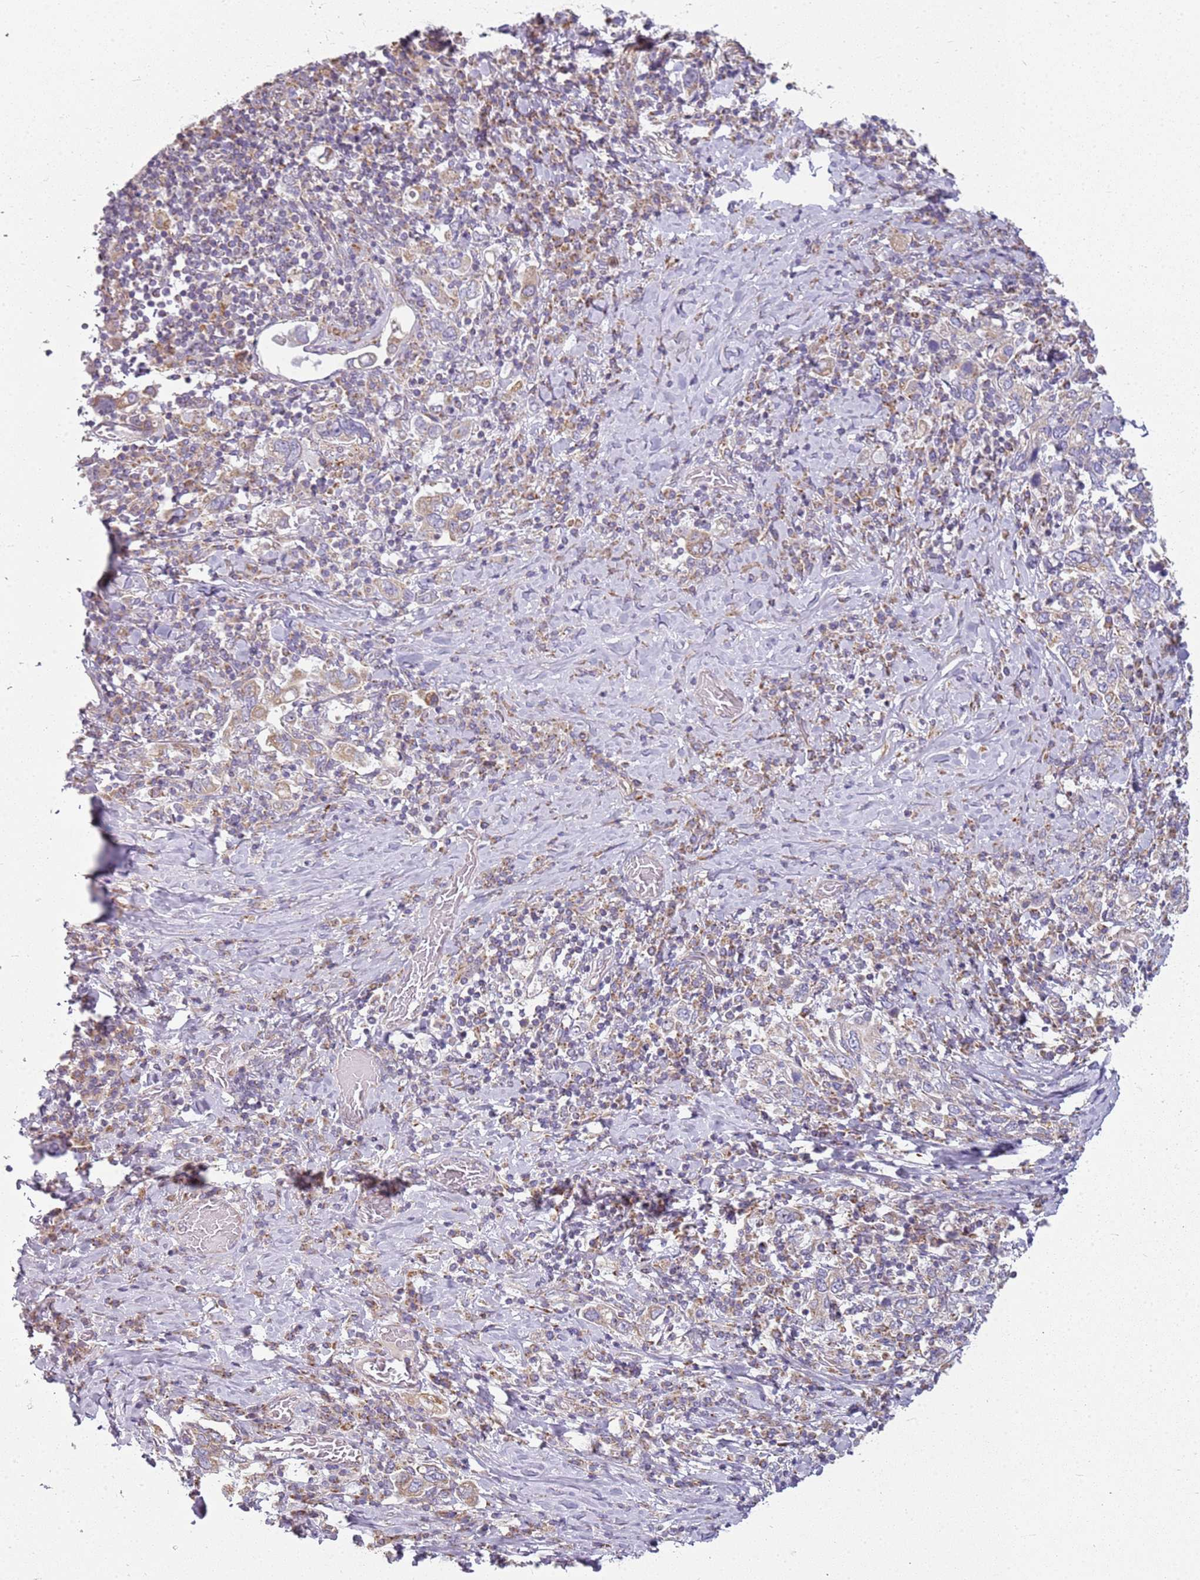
{"staining": {"intensity": "negative", "quantity": "none", "location": "none"}, "tissue": "stomach cancer", "cell_type": "Tumor cells", "image_type": "cancer", "snomed": [{"axis": "morphology", "description": "Adenocarcinoma, NOS"}, {"axis": "topography", "description": "Stomach, upper"}, {"axis": "topography", "description": "Stomach"}], "caption": "A histopathology image of stomach cancer stained for a protein demonstrates no brown staining in tumor cells.", "gene": "TMEM200C", "patient": {"sex": "male", "age": 62}}